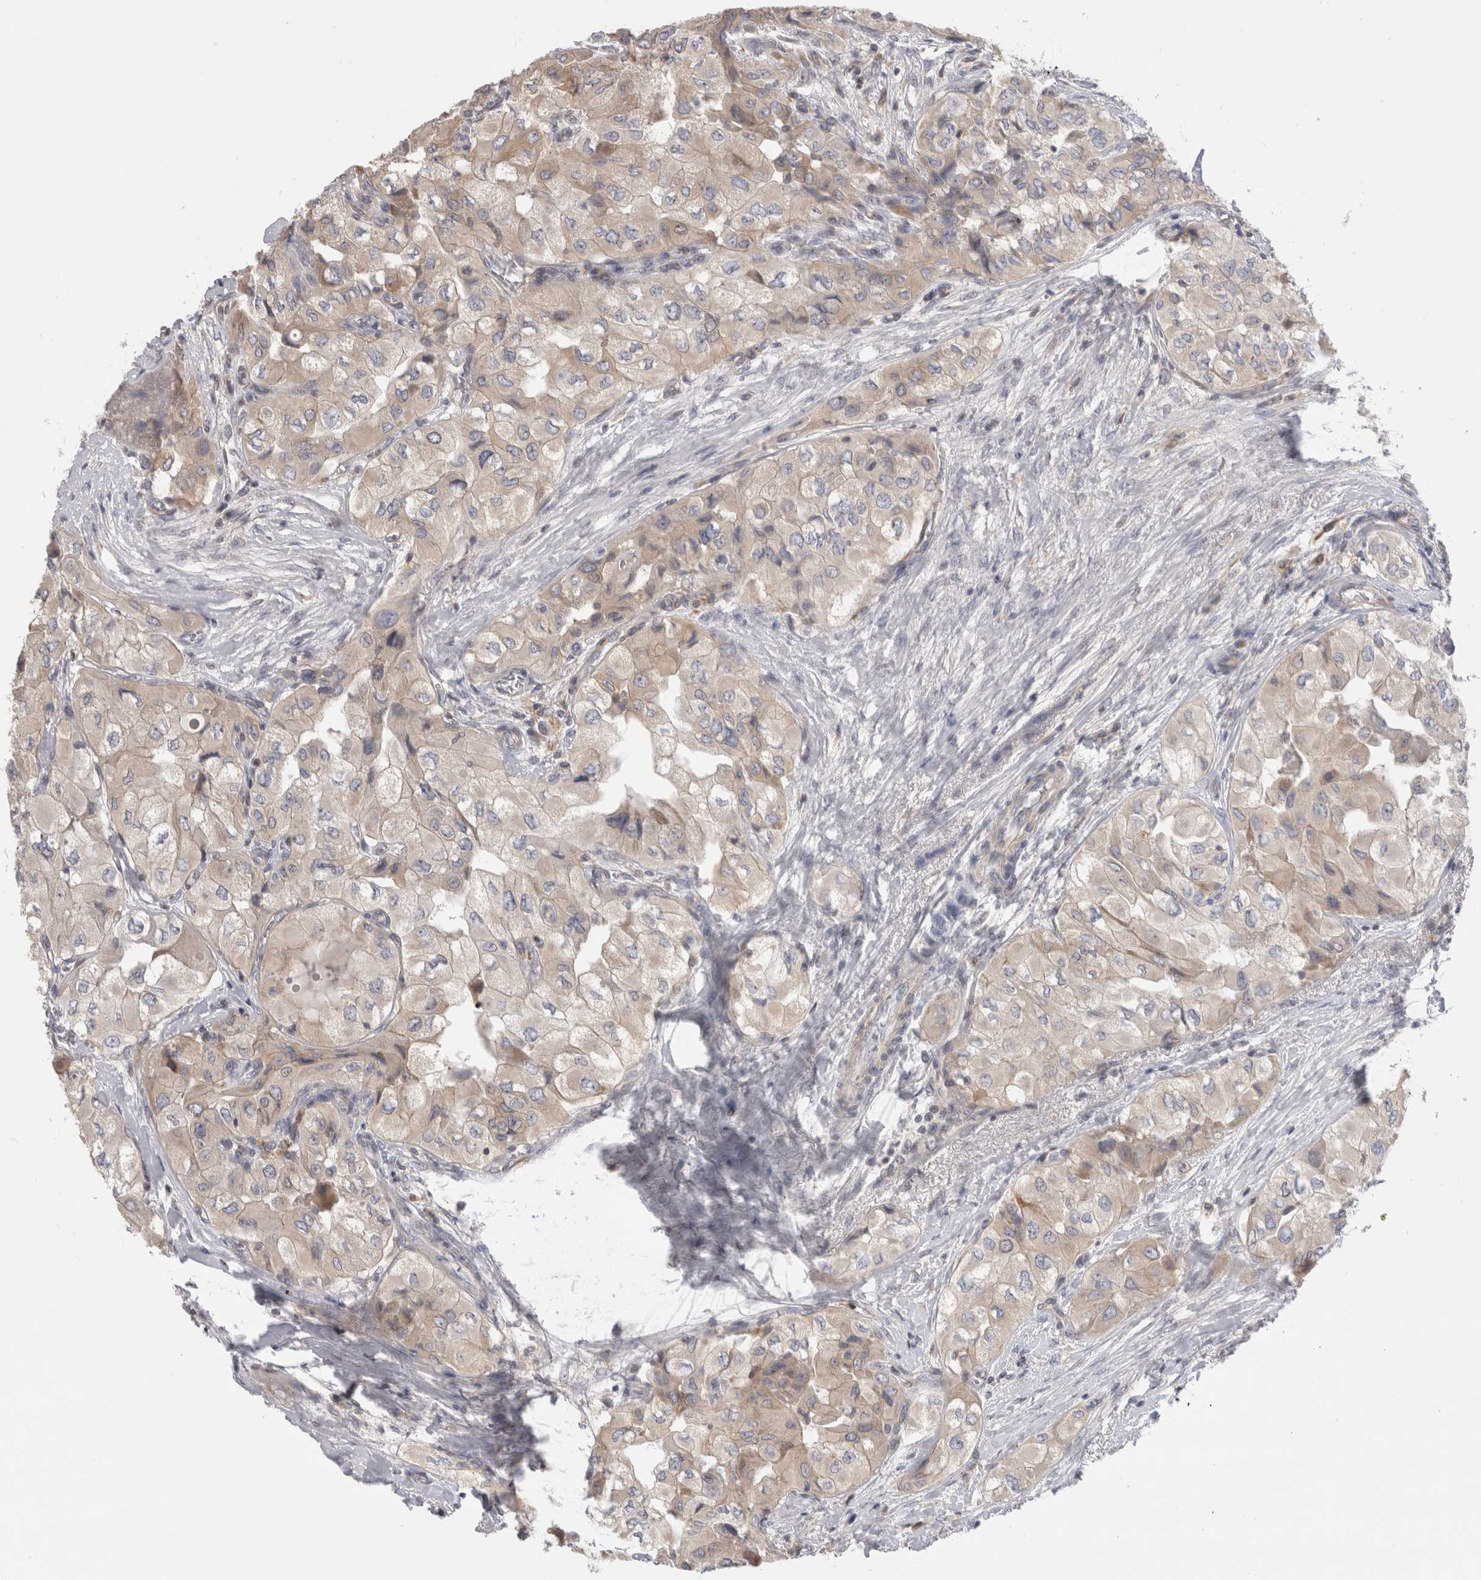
{"staining": {"intensity": "weak", "quantity": "<25%", "location": "cytoplasmic/membranous"}, "tissue": "thyroid cancer", "cell_type": "Tumor cells", "image_type": "cancer", "snomed": [{"axis": "morphology", "description": "Papillary adenocarcinoma, NOS"}, {"axis": "topography", "description": "Thyroid gland"}], "caption": "Immunohistochemistry photomicrograph of neoplastic tissue: thyroid papillary adenocarcinoma stained with DAB shows no significant protein expression in tumor cells.", "gene": "SYTL5", "patient": {"sex": "female", "age": 59}}